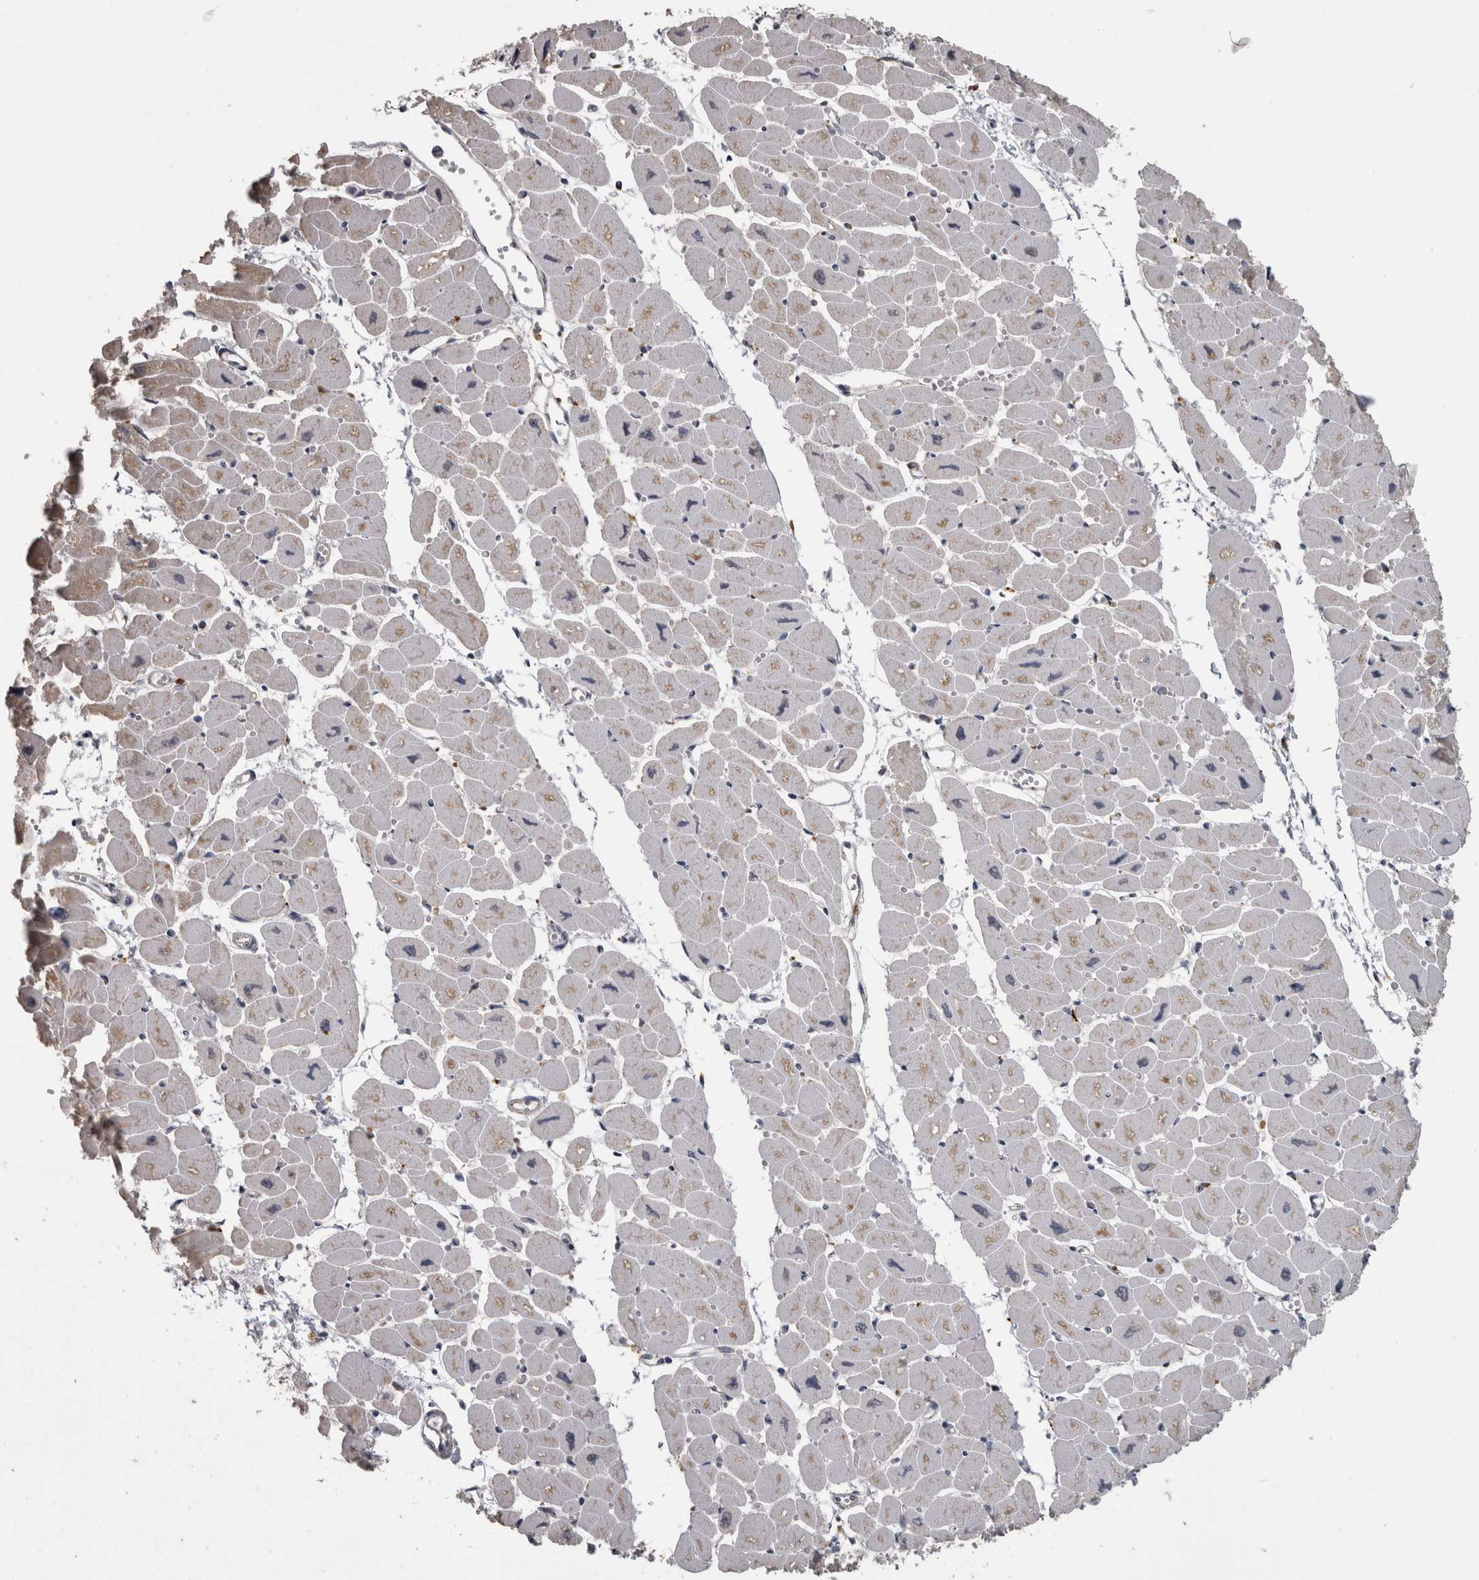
{"staining": {"intensity": "moderate", "quantity": "<25%", "location": "cytoplasmic/membranous"}, "tissue": "heart muscle", "cell_type": "Cardiomyocytes", "image_type": "normal", "snomed": [{"axis": "morphology", "description": "Normal tissue, NOS"}, {"axis": "topography", "description": "Heart"}], "caption": "A micrograph of human heart muscle stained for a protein exhibits moderate cytoplasmic/membranous brown staining in cardiomyocytes. The protein of interest is stained brown, and the nuclei are stained in blue (DAB IHC with brightfield microscopy, high magnification).", "gene": "NAAA", "patient": {"sex": "female", "age": 54}}